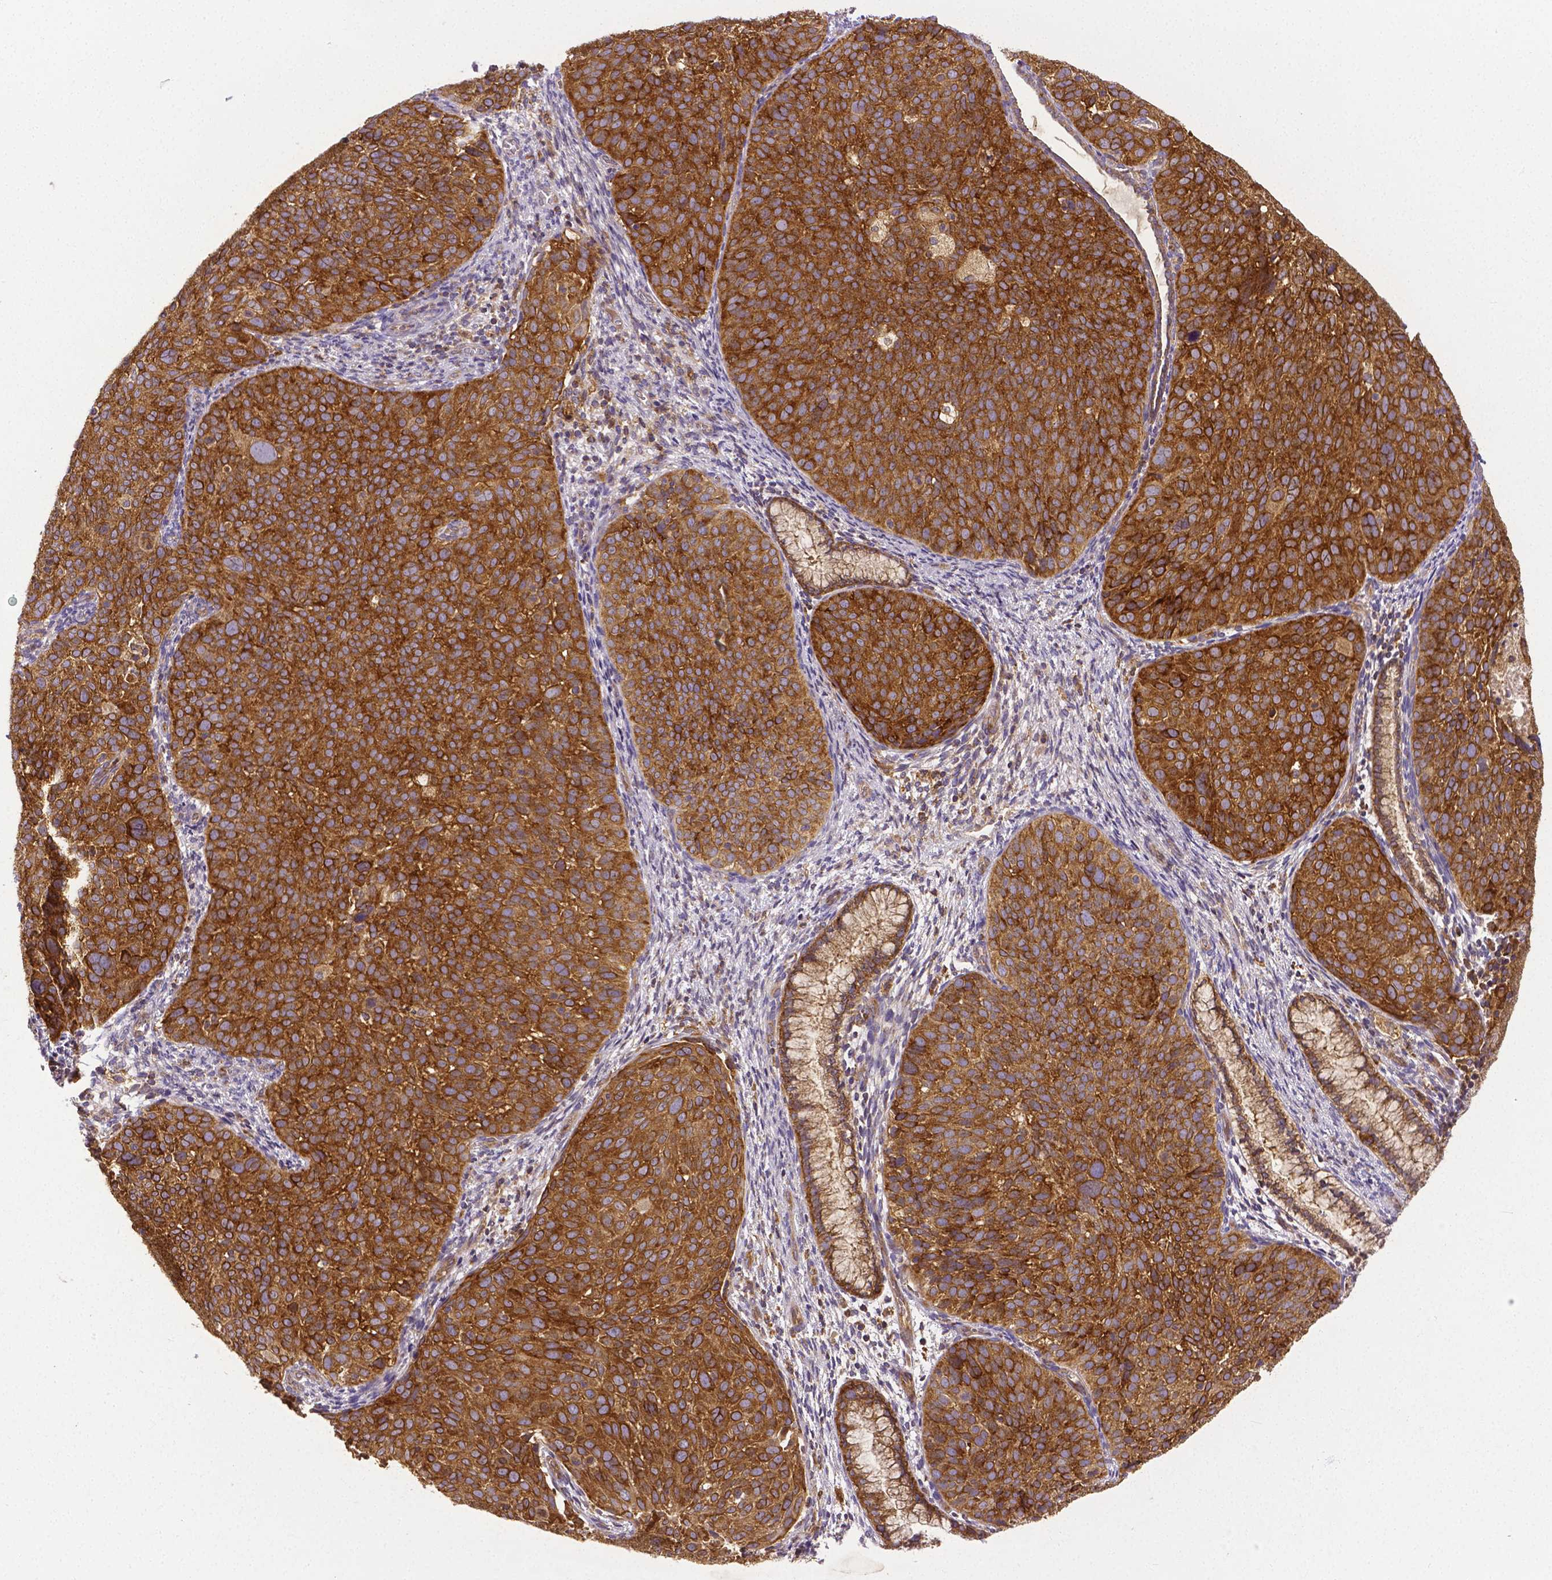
{"staining": {"intensity": "strong", "quantity": ">75%", "location": "cytoplasmic/membranous"}, "tissue": "cervical cancer", "cell_type": "Tumor cells", "image_type": "cancer", "snomed": [{"axis": "morphology", "description": "Squamous cell carcinoma, NOS"}, {"axis": "topography", "description": "Cervix"}], "caption": "DAB (3,3'-diaminobenzidine) immunohistochemical staining of human cervical cancer shows strong cytoplasmic/membranous protein positivity in about >75% of tumor cells.", "gene": "DICER1", "patient": {"sex": "female", "age": 39}}